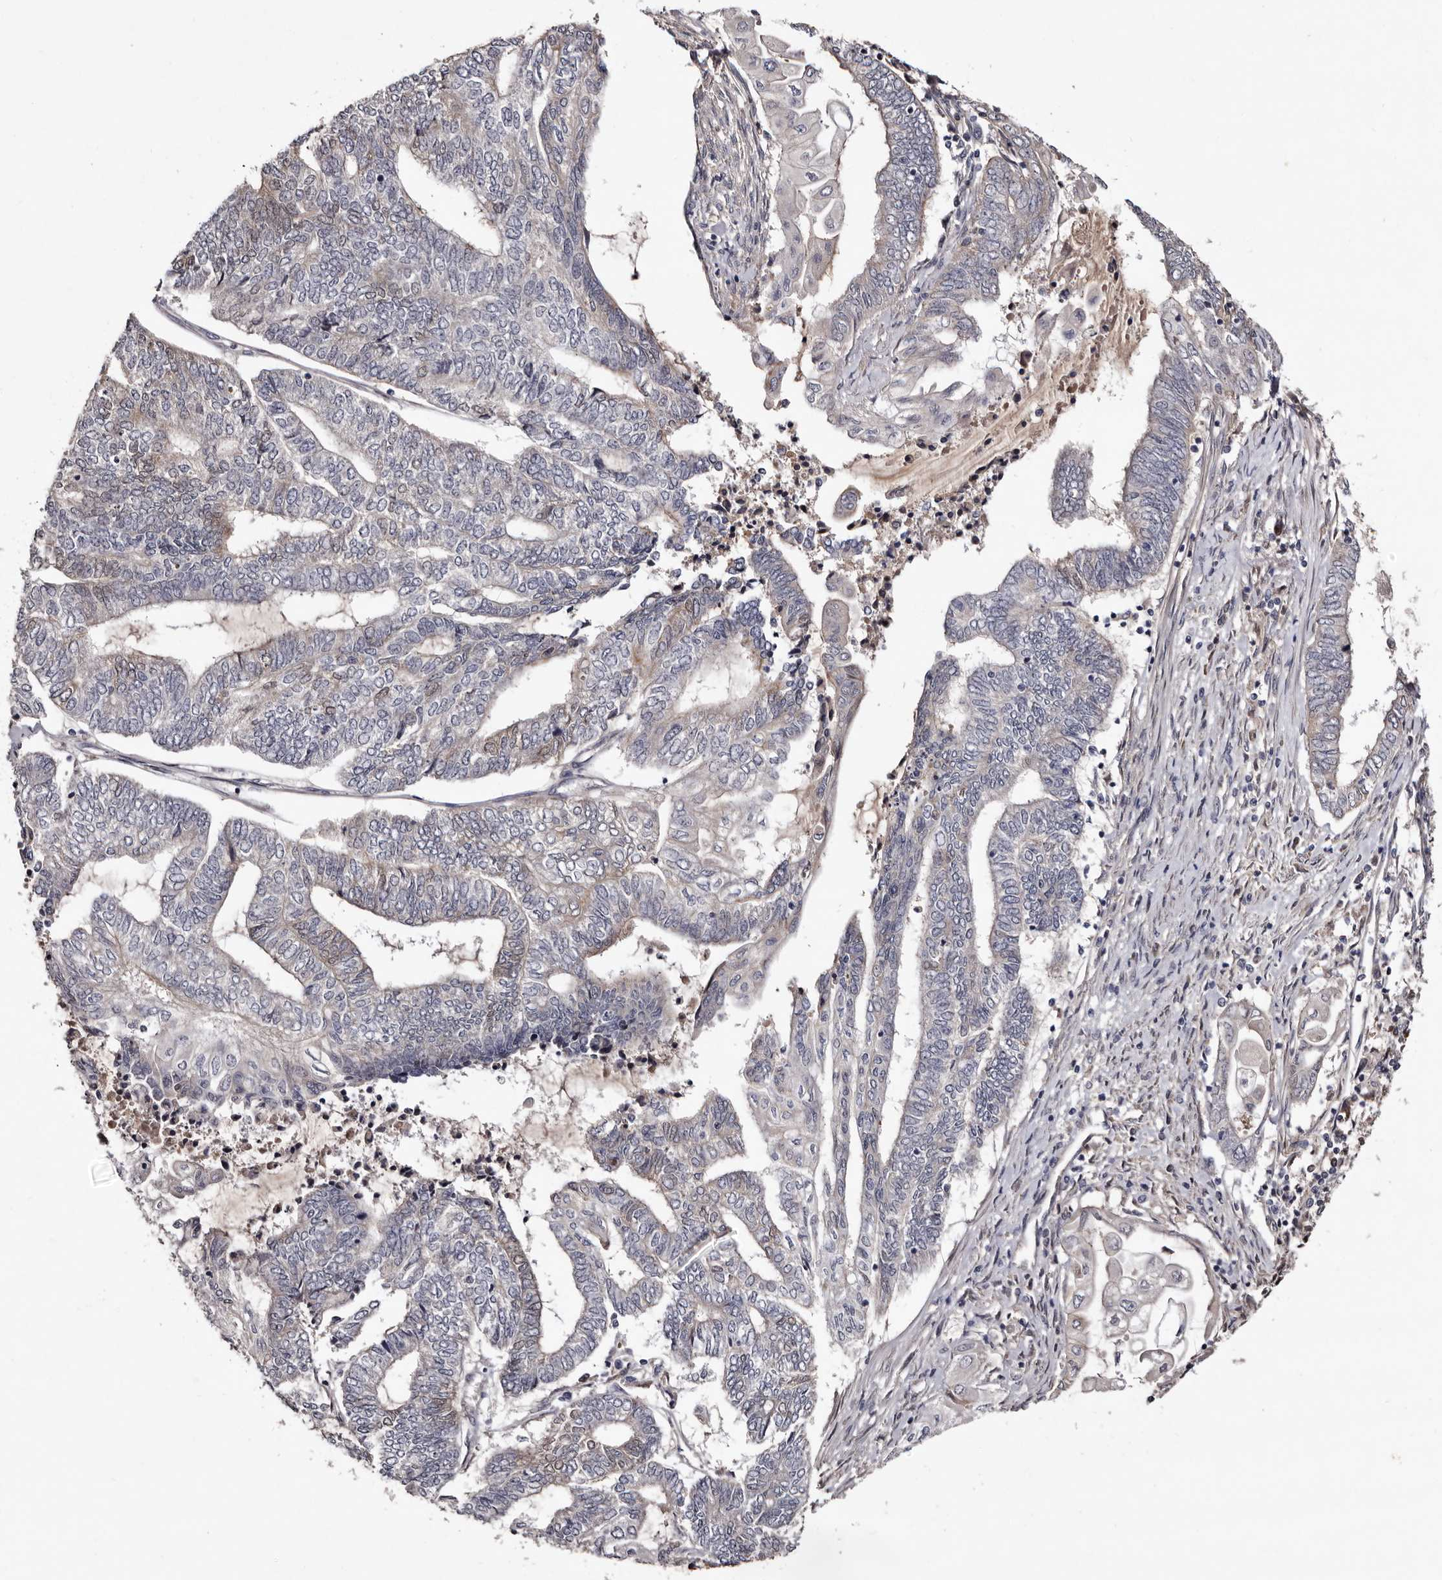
{"staining": {"intensity": "negative", "quantity": "none", "location": "none"}, "tissue": "endometrial cancer", "cell_type": "Tumor cells", "image_type": "cancer", "snomed": [{"axis": "morphology", "description": "Adenocarcinoma, NOS"}, {"axis": "topography", "description": "Uterus"}, {"axis": "topography", "description": "Endometrium"}], "caption": "Human adenocarcinoma (endometrial) stained for a protein using immunohistochemistry (IHC) exhibits no expression in tumor cells.", "gene": "LANCL2", "patient": {"sex": "female", "age": 70}}